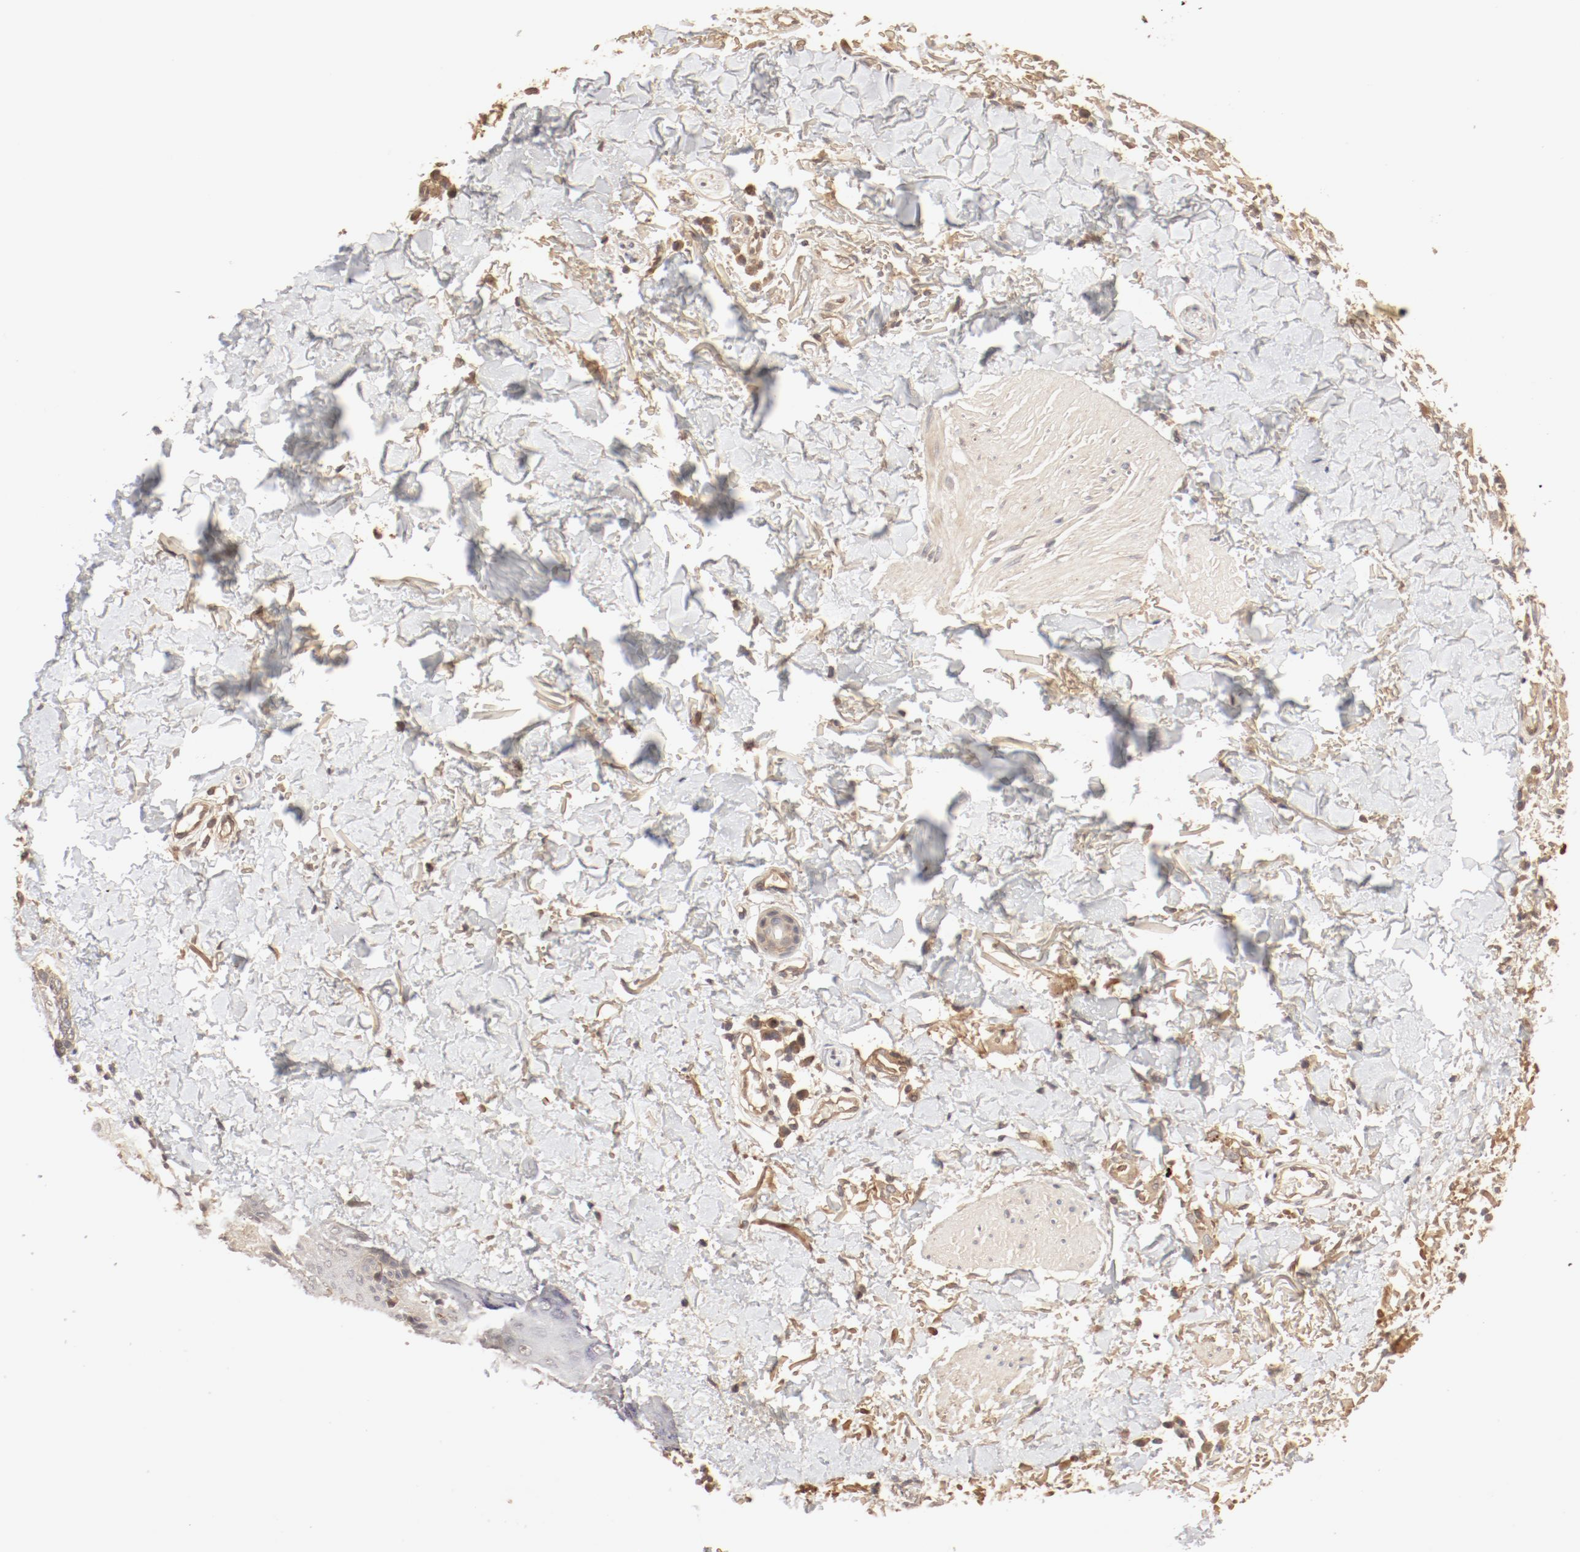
{"staining": {"intensity": "weak", "quantity": "25%-75%", "location": "cytoplasmic/membranous"}, "tissue": "skin cancer", "cell_type": "Tumor cells", "image_type": "cancer", "snomed": [{"axis": "morphology", "description": "Normal tissue, NOS"}, {"axis": "morphology", "description": "Basal cell carcinoma"}, {"axis": "topography", "description": "Skin"}], "caption": "Immunohistochemical staining of skin cancer exhibits low levels of weak cytoplasmic/membranous protein positivity in approximately 25%-75% of tumor cells. The protein of interest is shown in brown color, while the nuclei are stained blue.", "gene": "IL3RA", "patient": {"sex": "male", "age": 77}}